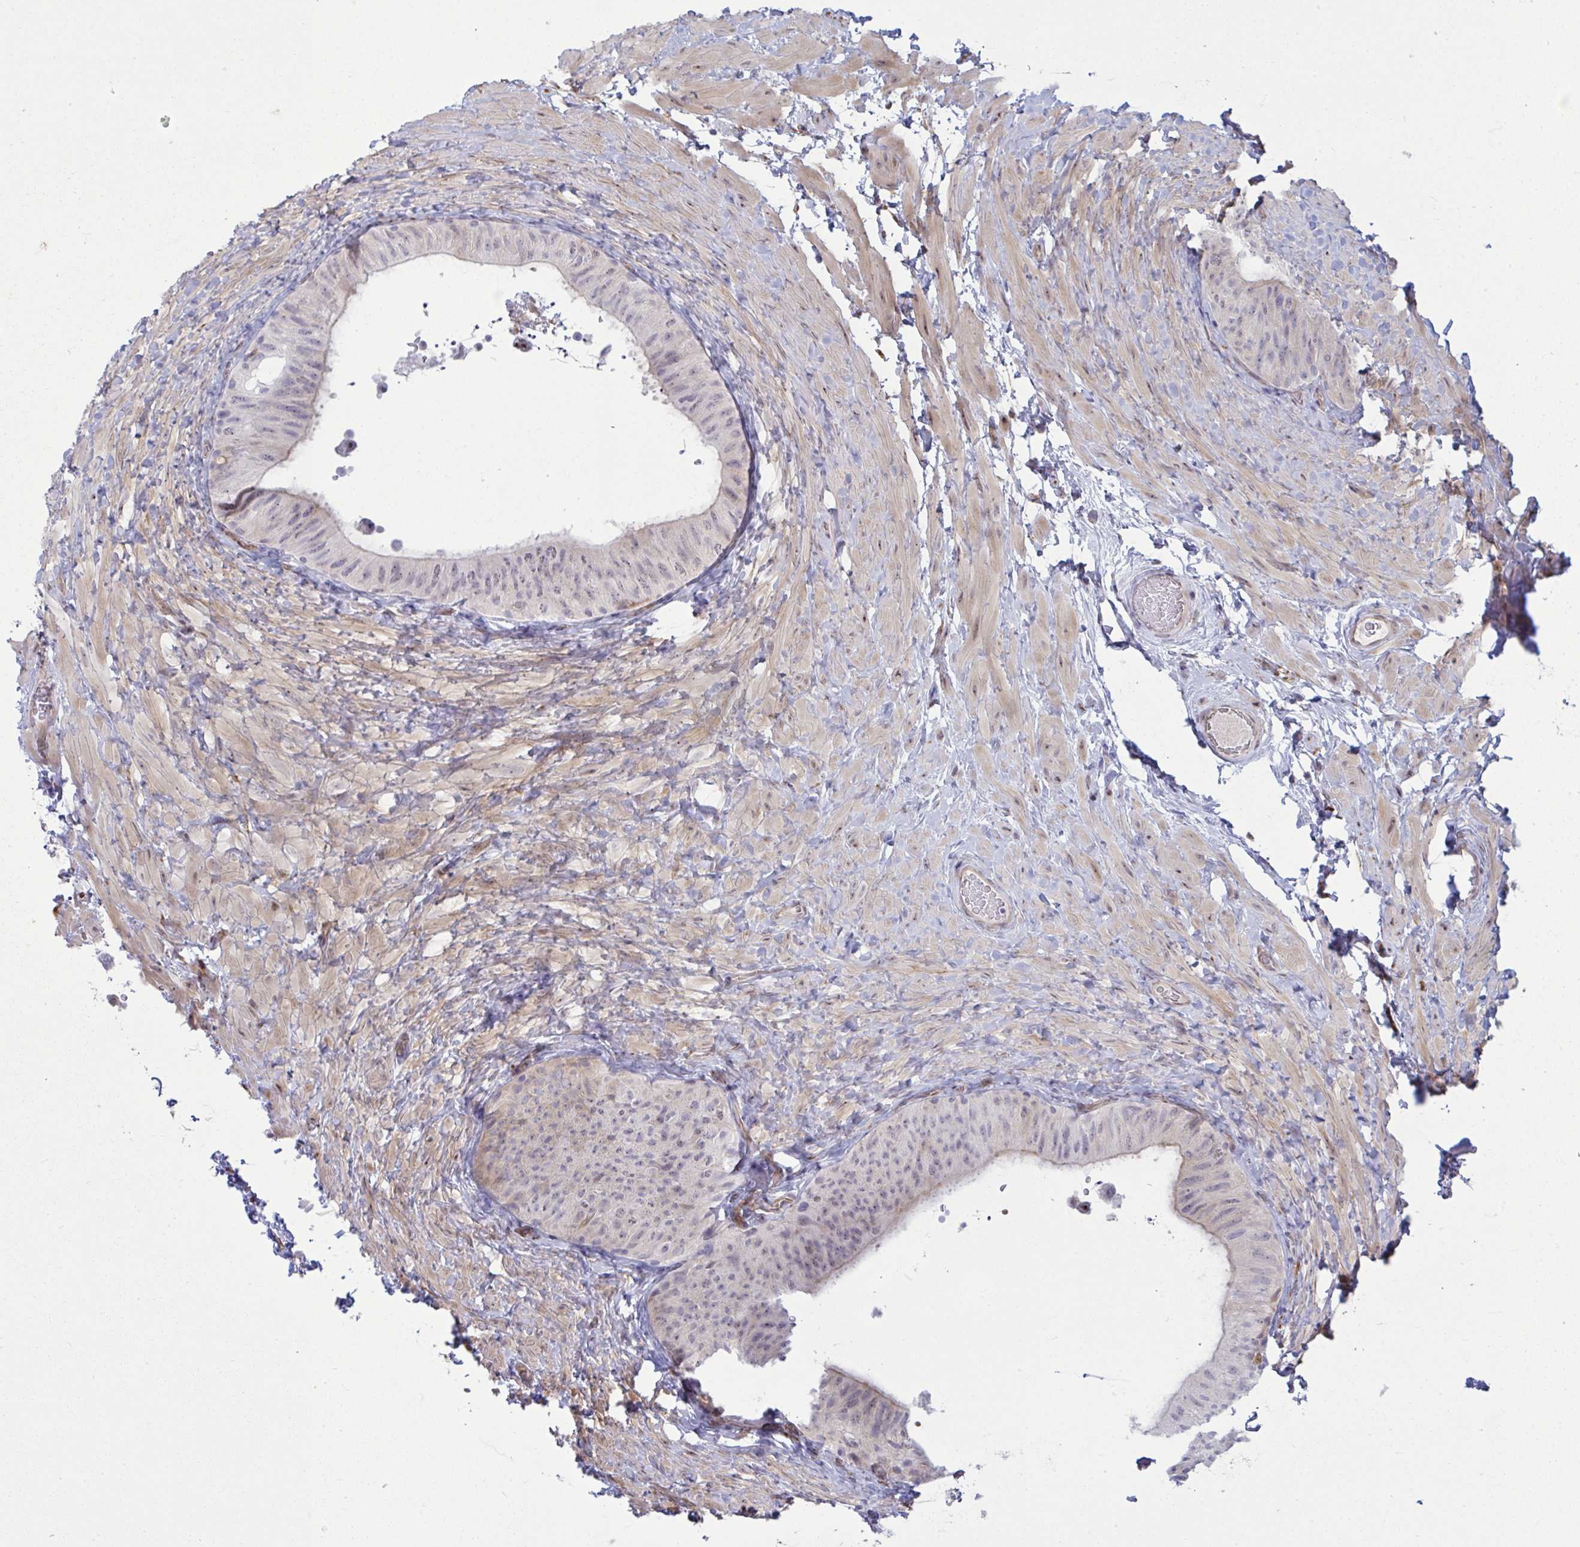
{"staining": {"intensity": "weak", "quantity": "<25%", "location": "cytoplasmic/membranous"}, "tissue": "epididymis", "cell_type": "Glandular cells", "image_type": "normal", "snomed": [{"axis": "morphology", "description": "Normal tissue, NOS"}, {"axis": "topography", "description": "Epididymis, spermatic cord, NOS"}, {"axis": "topography", "description": "Epididymis"}], "caption": "DAB immunohistochemical staining of normal epididymis demonstrates no significant staining in glandular cells.", "gene": "PRRT4", "patient": {"sex": "male", "age": 31}}